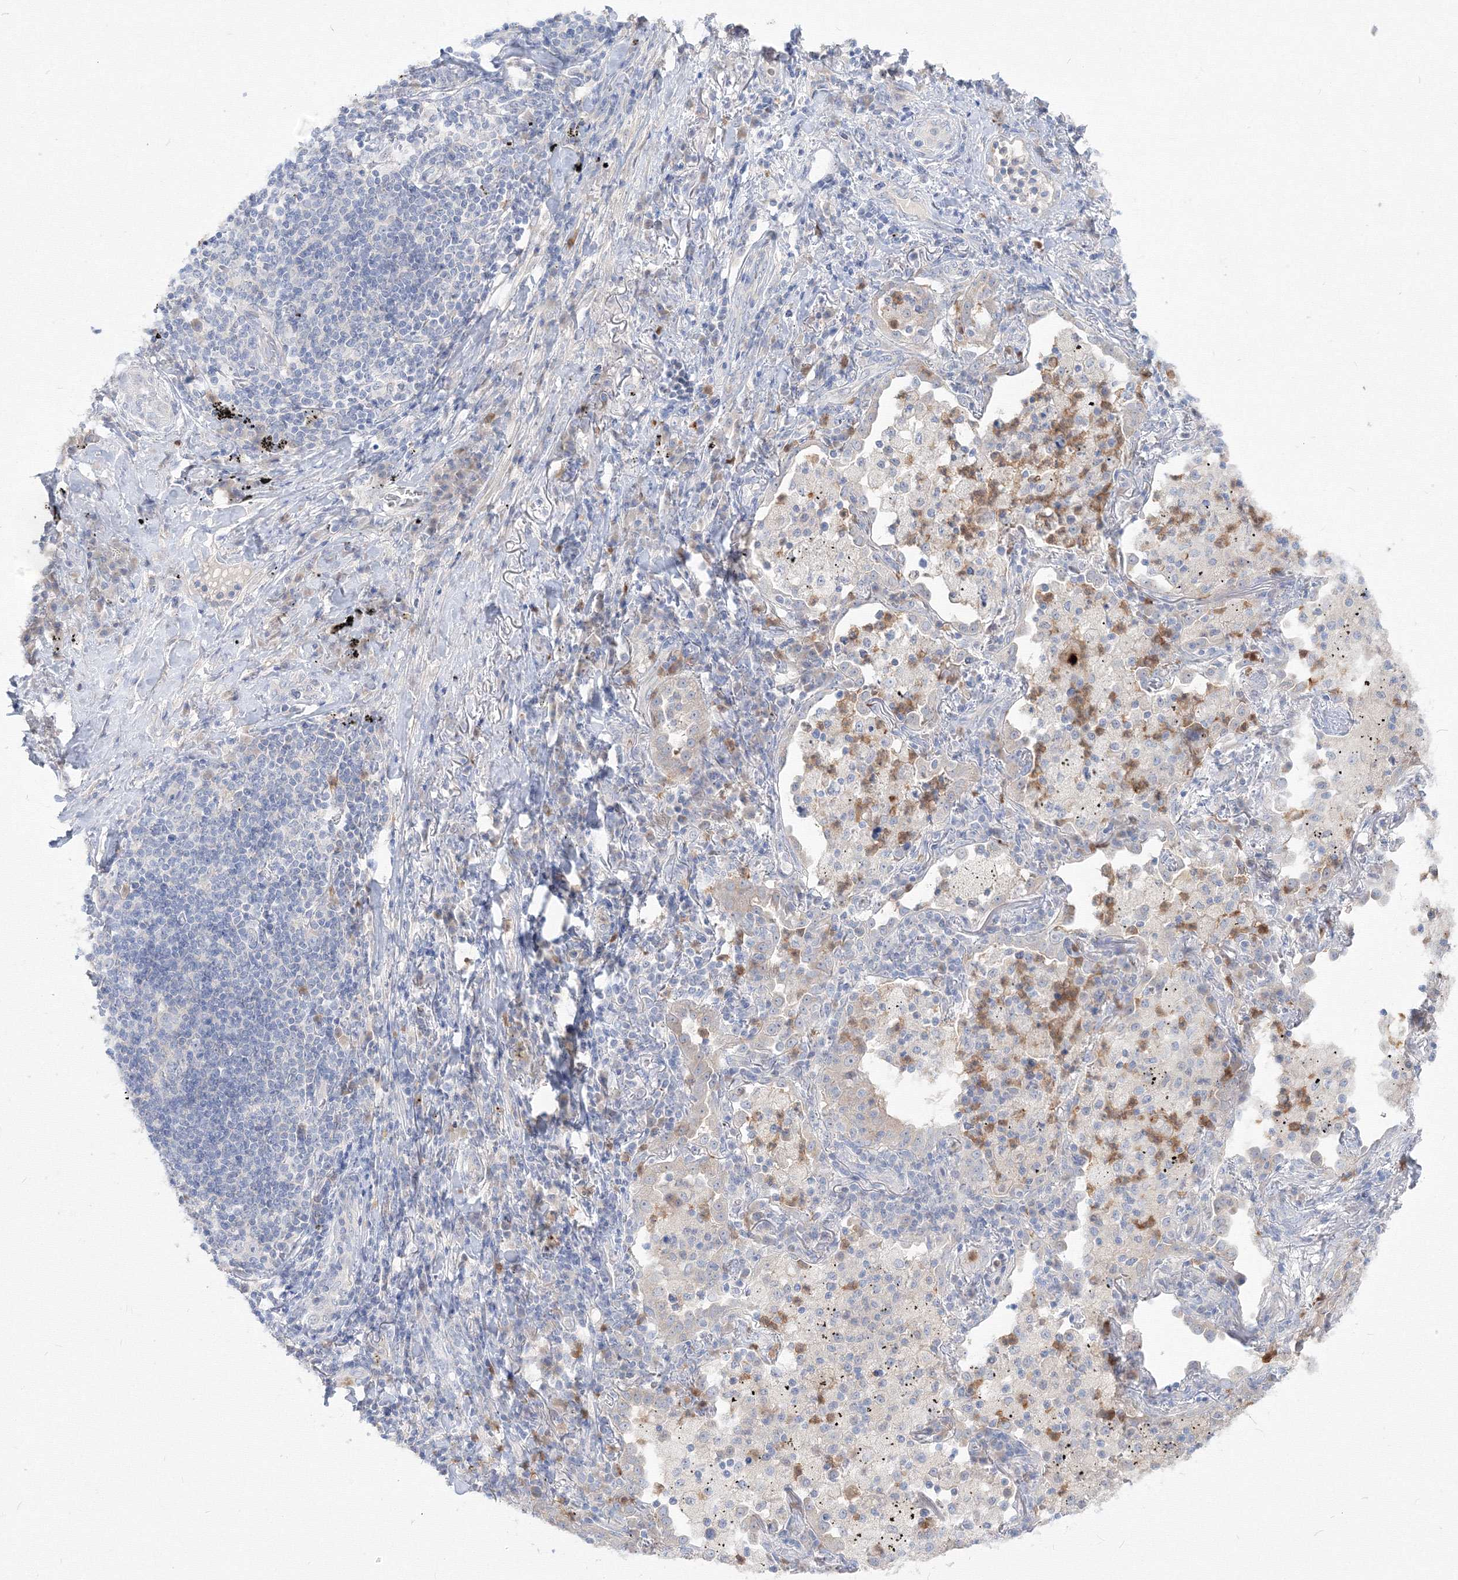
{"staining": {"intensity": "negative", "quantity": "none", "location": "none"}, "tissue": "lung cancer", "cell_type": "Tumor cells", "image_type": "cancer", "snomed": [{"axis": "morphology", "description": "Squamous cell carcinoma, NOS"}, {"axis": "topography", "description": "Lung"}], "caption": "The image reveals no significant expression in tumor cells of squamous cell carcinoma (lung). (Immunohistochemistry, brightfield microscopy, high magnification).", "gene": "FBXL8", "patient": {"sex": "female", "age": 63}}